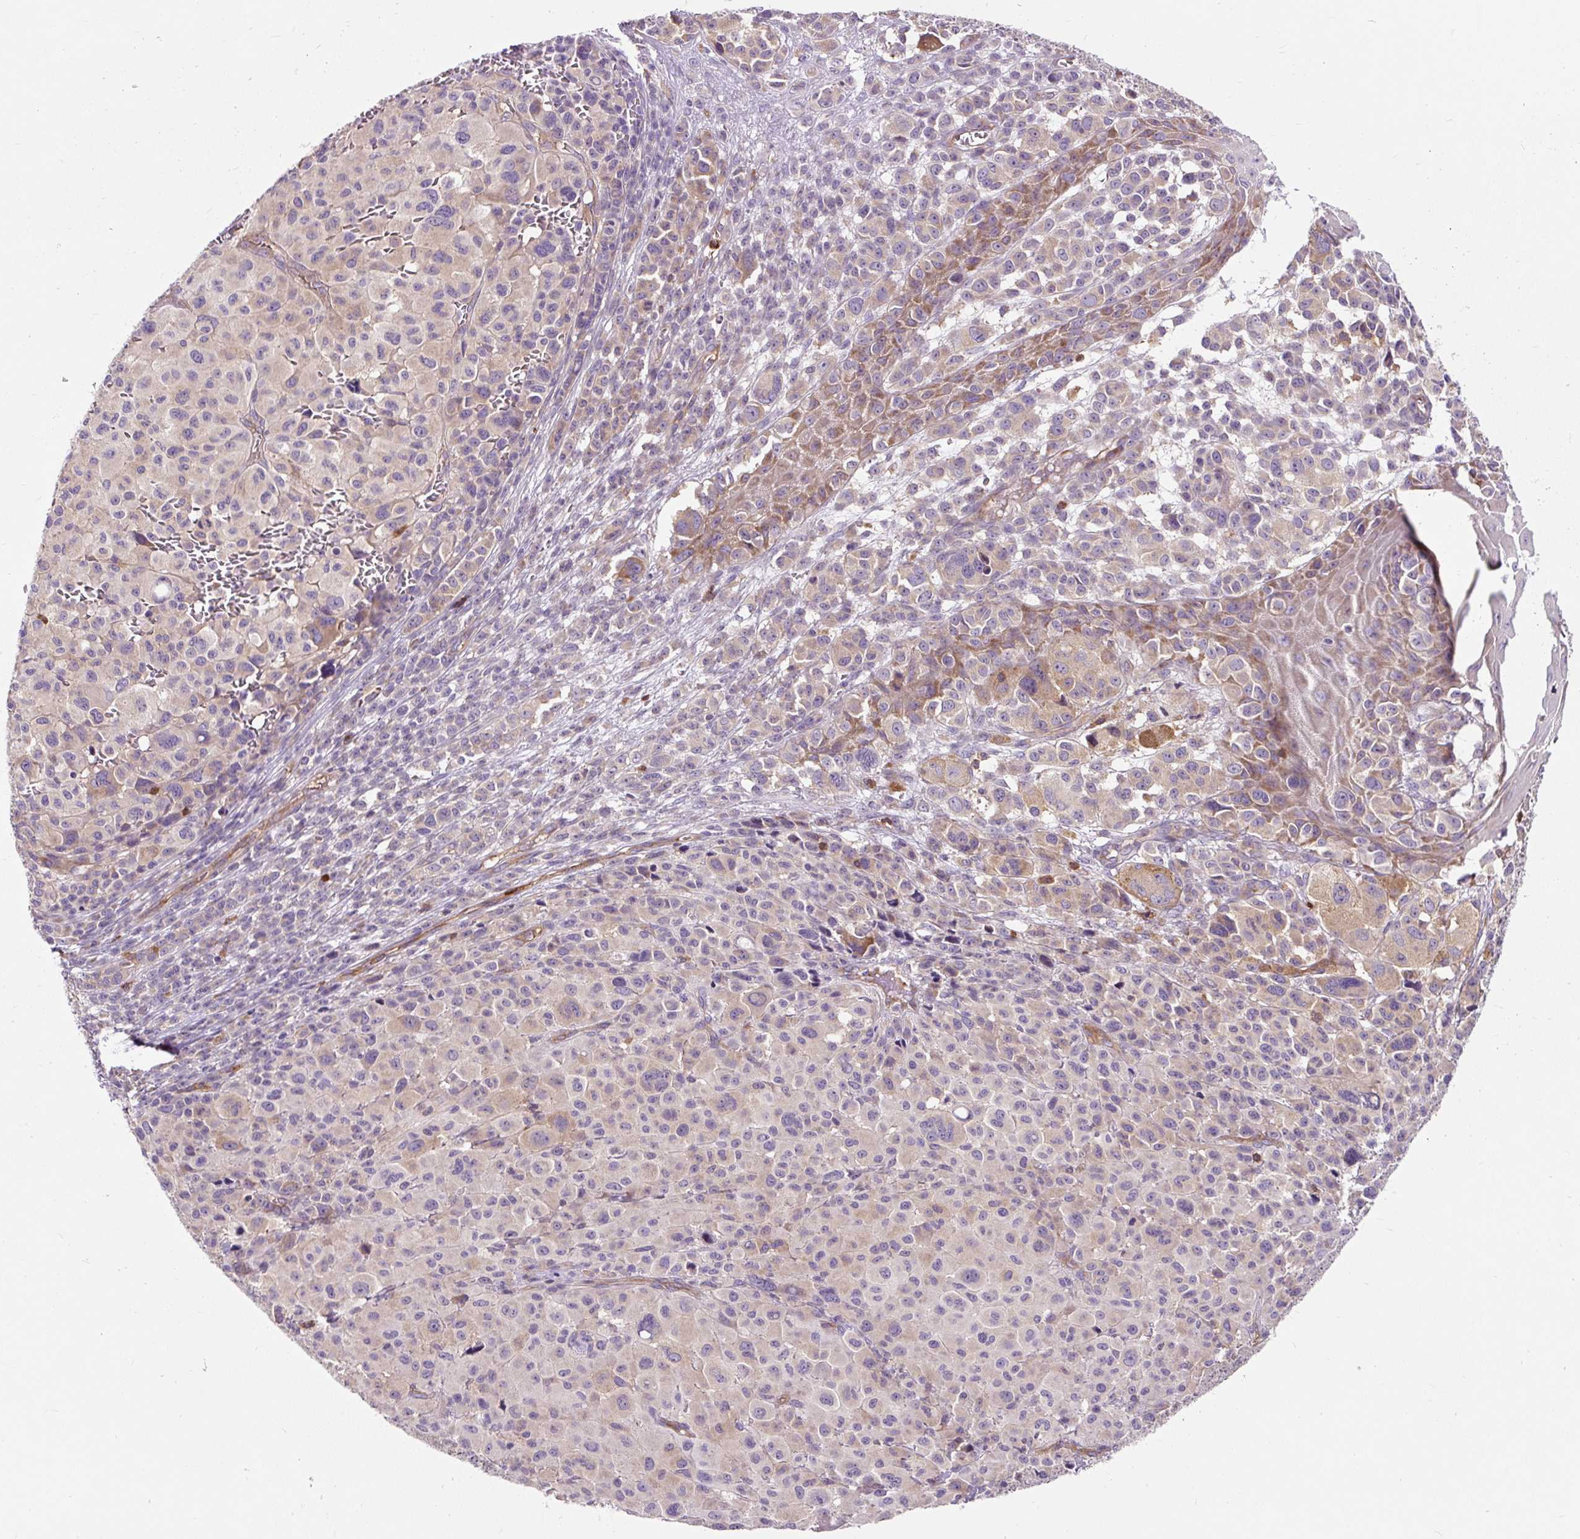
{"staining": {"intensity": "weak", "quantity": "<25%", "location": "cytoplasmic/membranous"}, "tissue": "melanoma", "cell_type": "Tumor cells", "image_type": "cancer", "snomed": [{"axis": "morphology", "description": "Malignant melanoma, NOS"}, {"axis": "topography", "description": "Skin"}], "caption": "The histopathology image demonstrates no significant expression in tumor cells of melanoma.", "gene": "CISD3", "patient": {"sex": "female", "age": 74}}